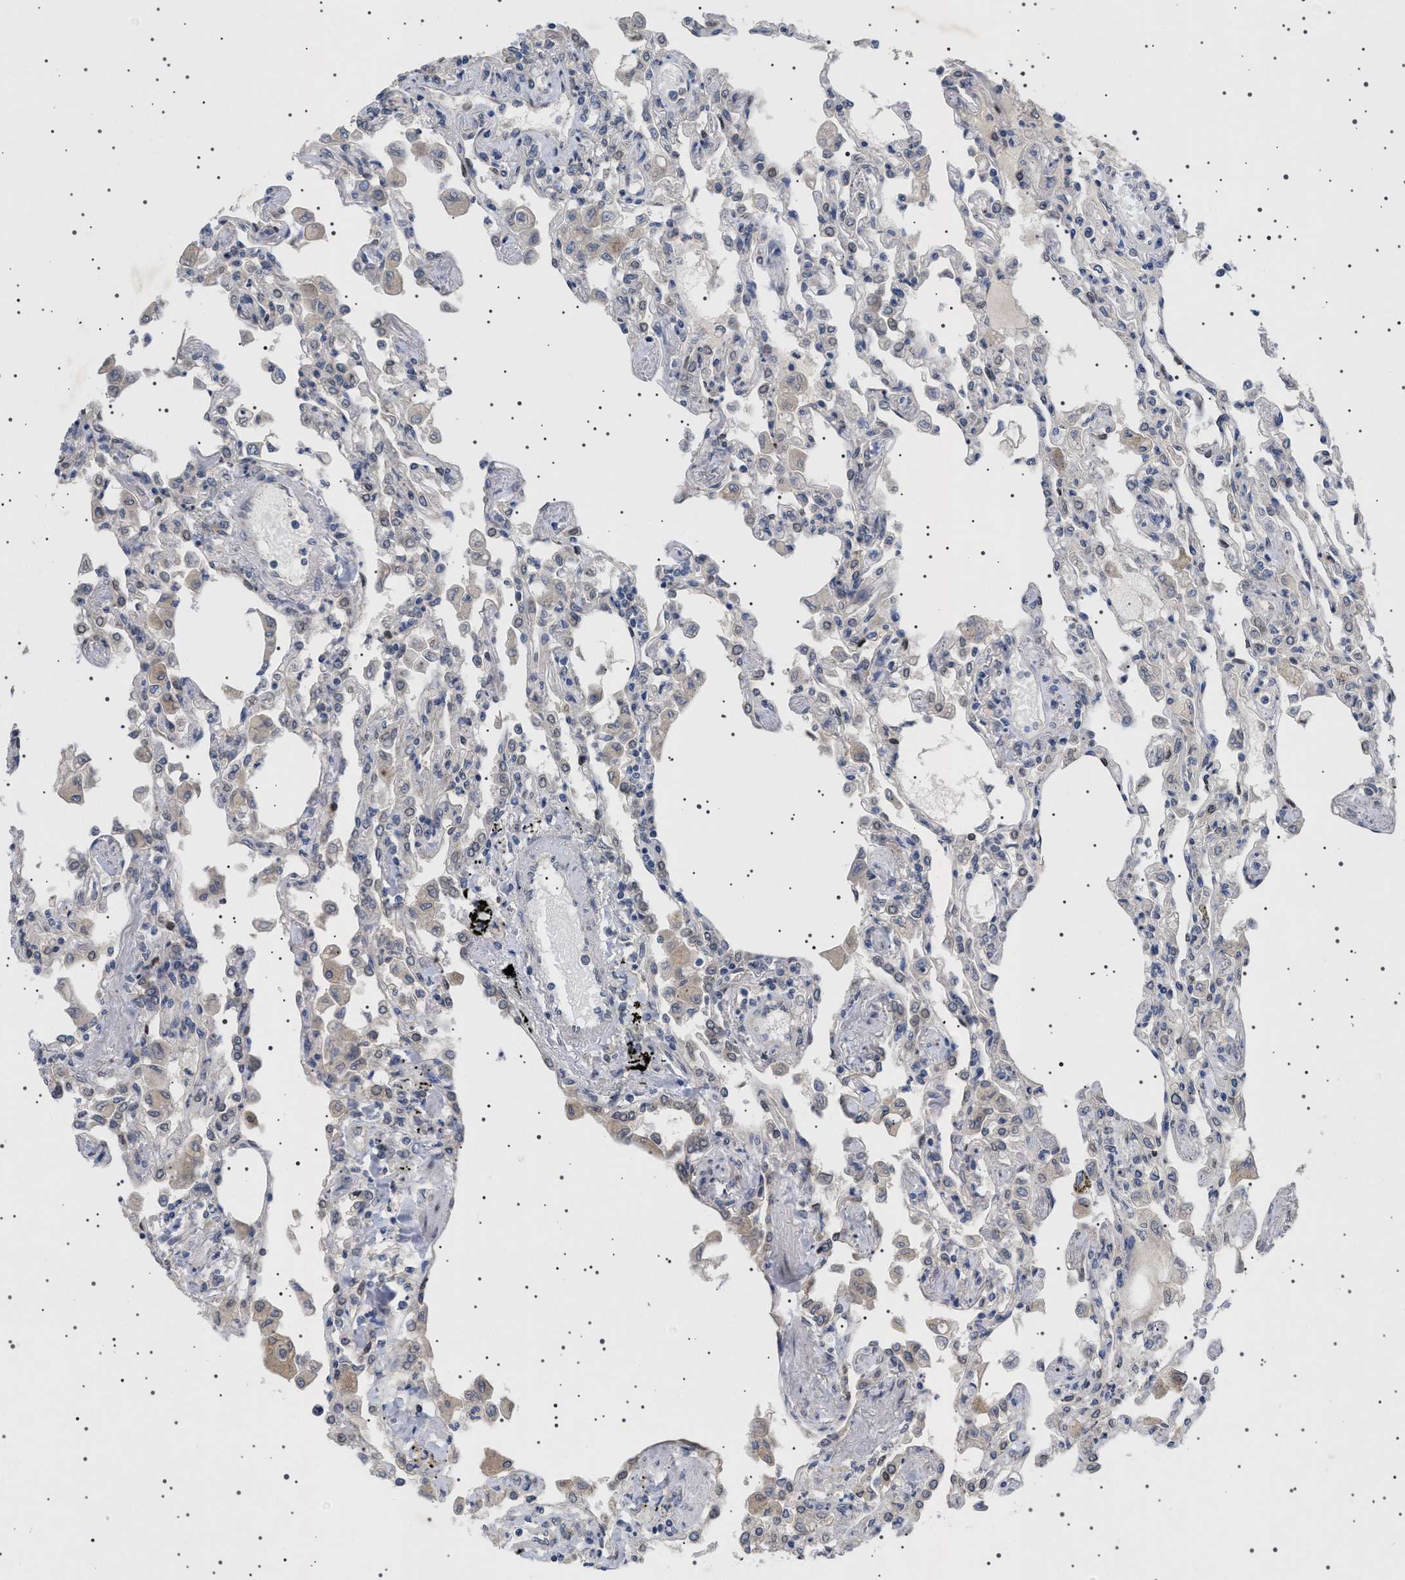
{"staining": {"intensity": "negative", "quantity": "none", "location": "none"}, "tissue": "lung", "cell_type": "Alveolar cells", "image_type": "normal", "snomed": [{"axis": "morphology", "description": "Normal tissue, NOS"}, {"axis": "topography", "description": "Bronchus"}, {"axis": "topography", "description": "Lung"}], "caption": "Protein analysis of unremarkable lung demonstrates no significant positivity in alveolar cells.", "gene": "NUP93", "patient": {"sex": "female", "age": 49}}